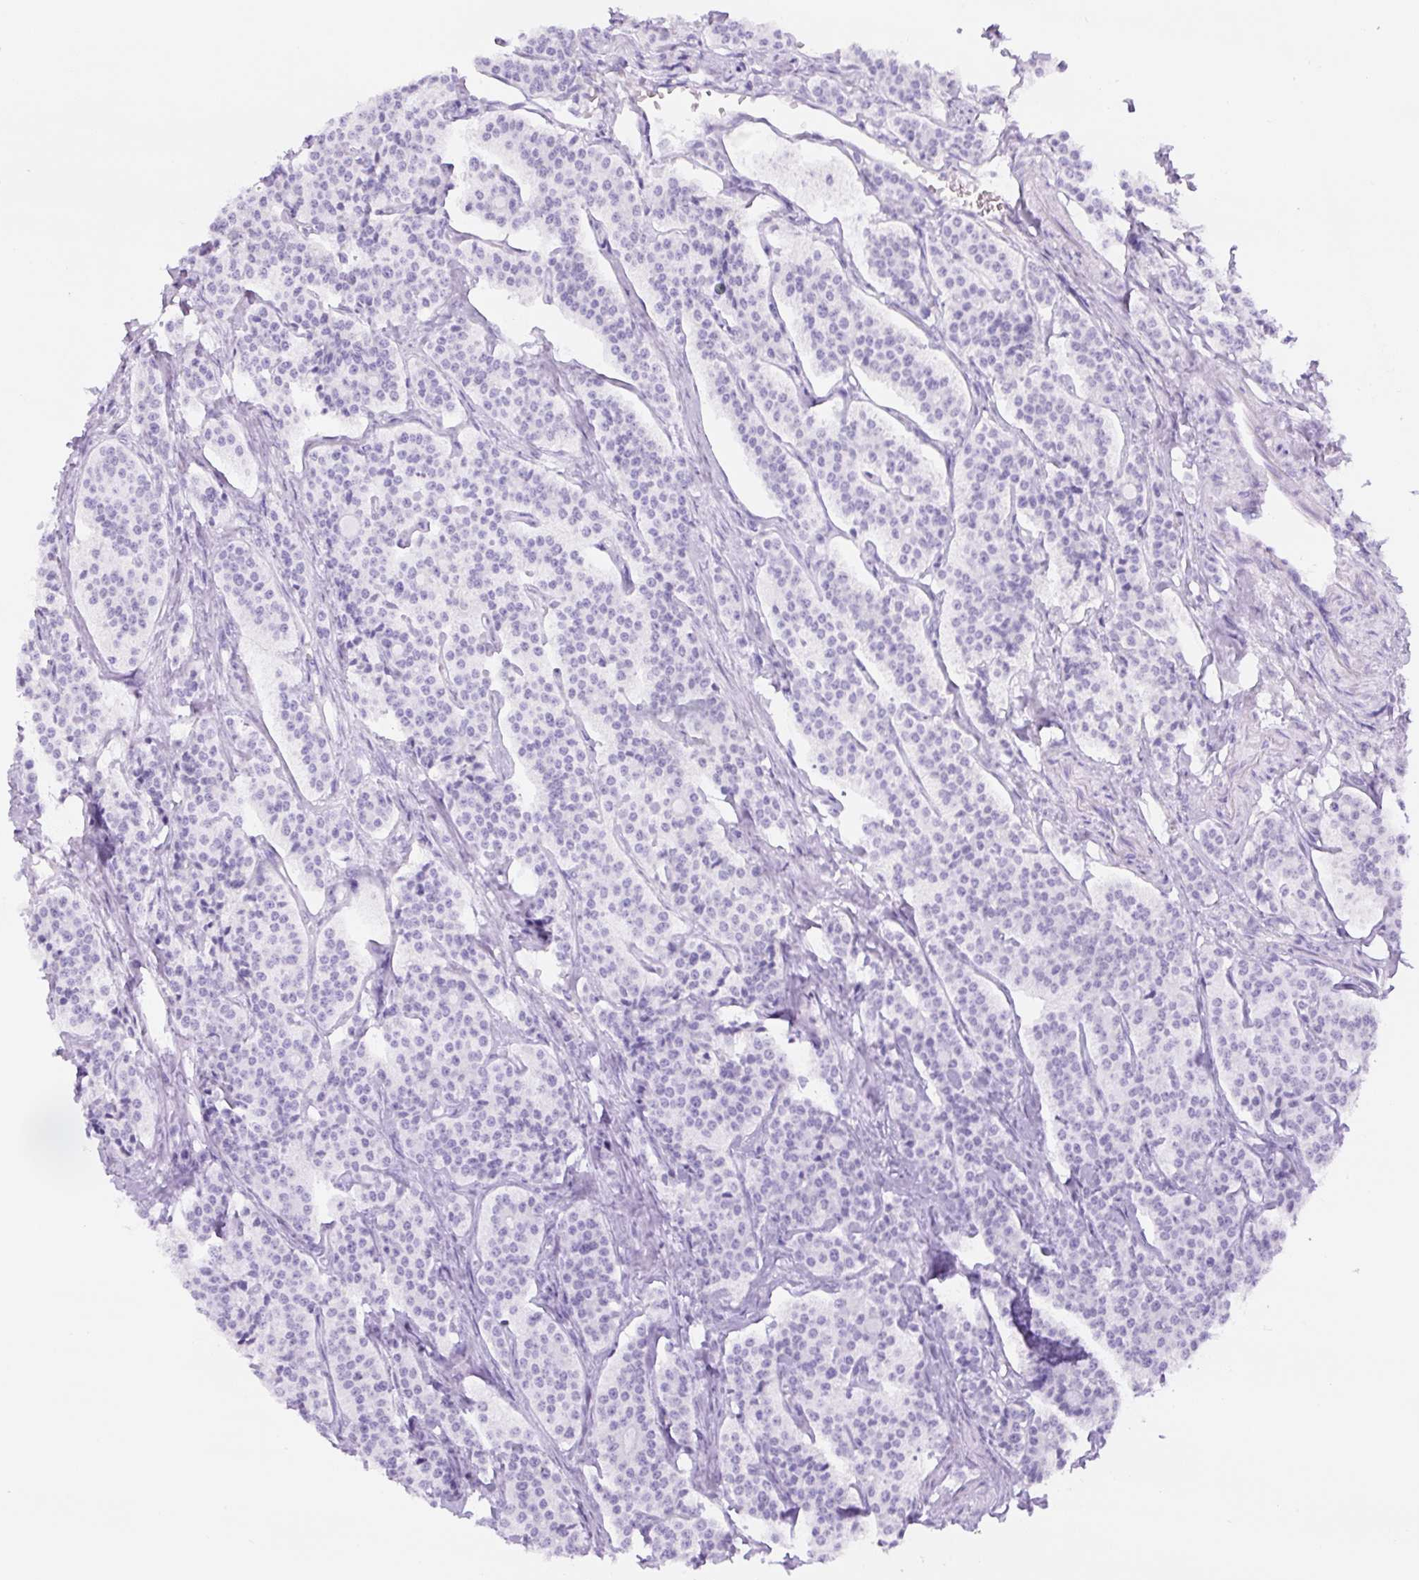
{"staining": {"intensity": "negative", "quantity": "none", "location": "none"}, "tissue": "carcinoid", "cell_type": "Tumor cells", "image_type": "cancer", "snomed": [{"axis": "morphology", "description": "Carcinoid, malignant, NOS"}, {"axis": "topography", "description": "Small intestine"}], "caption": "Immunohistochemistry of carcinoid displays no staining in tumor cells.", "gene": "RSPO4", "patient": {"sex": "male", "age": 63}}